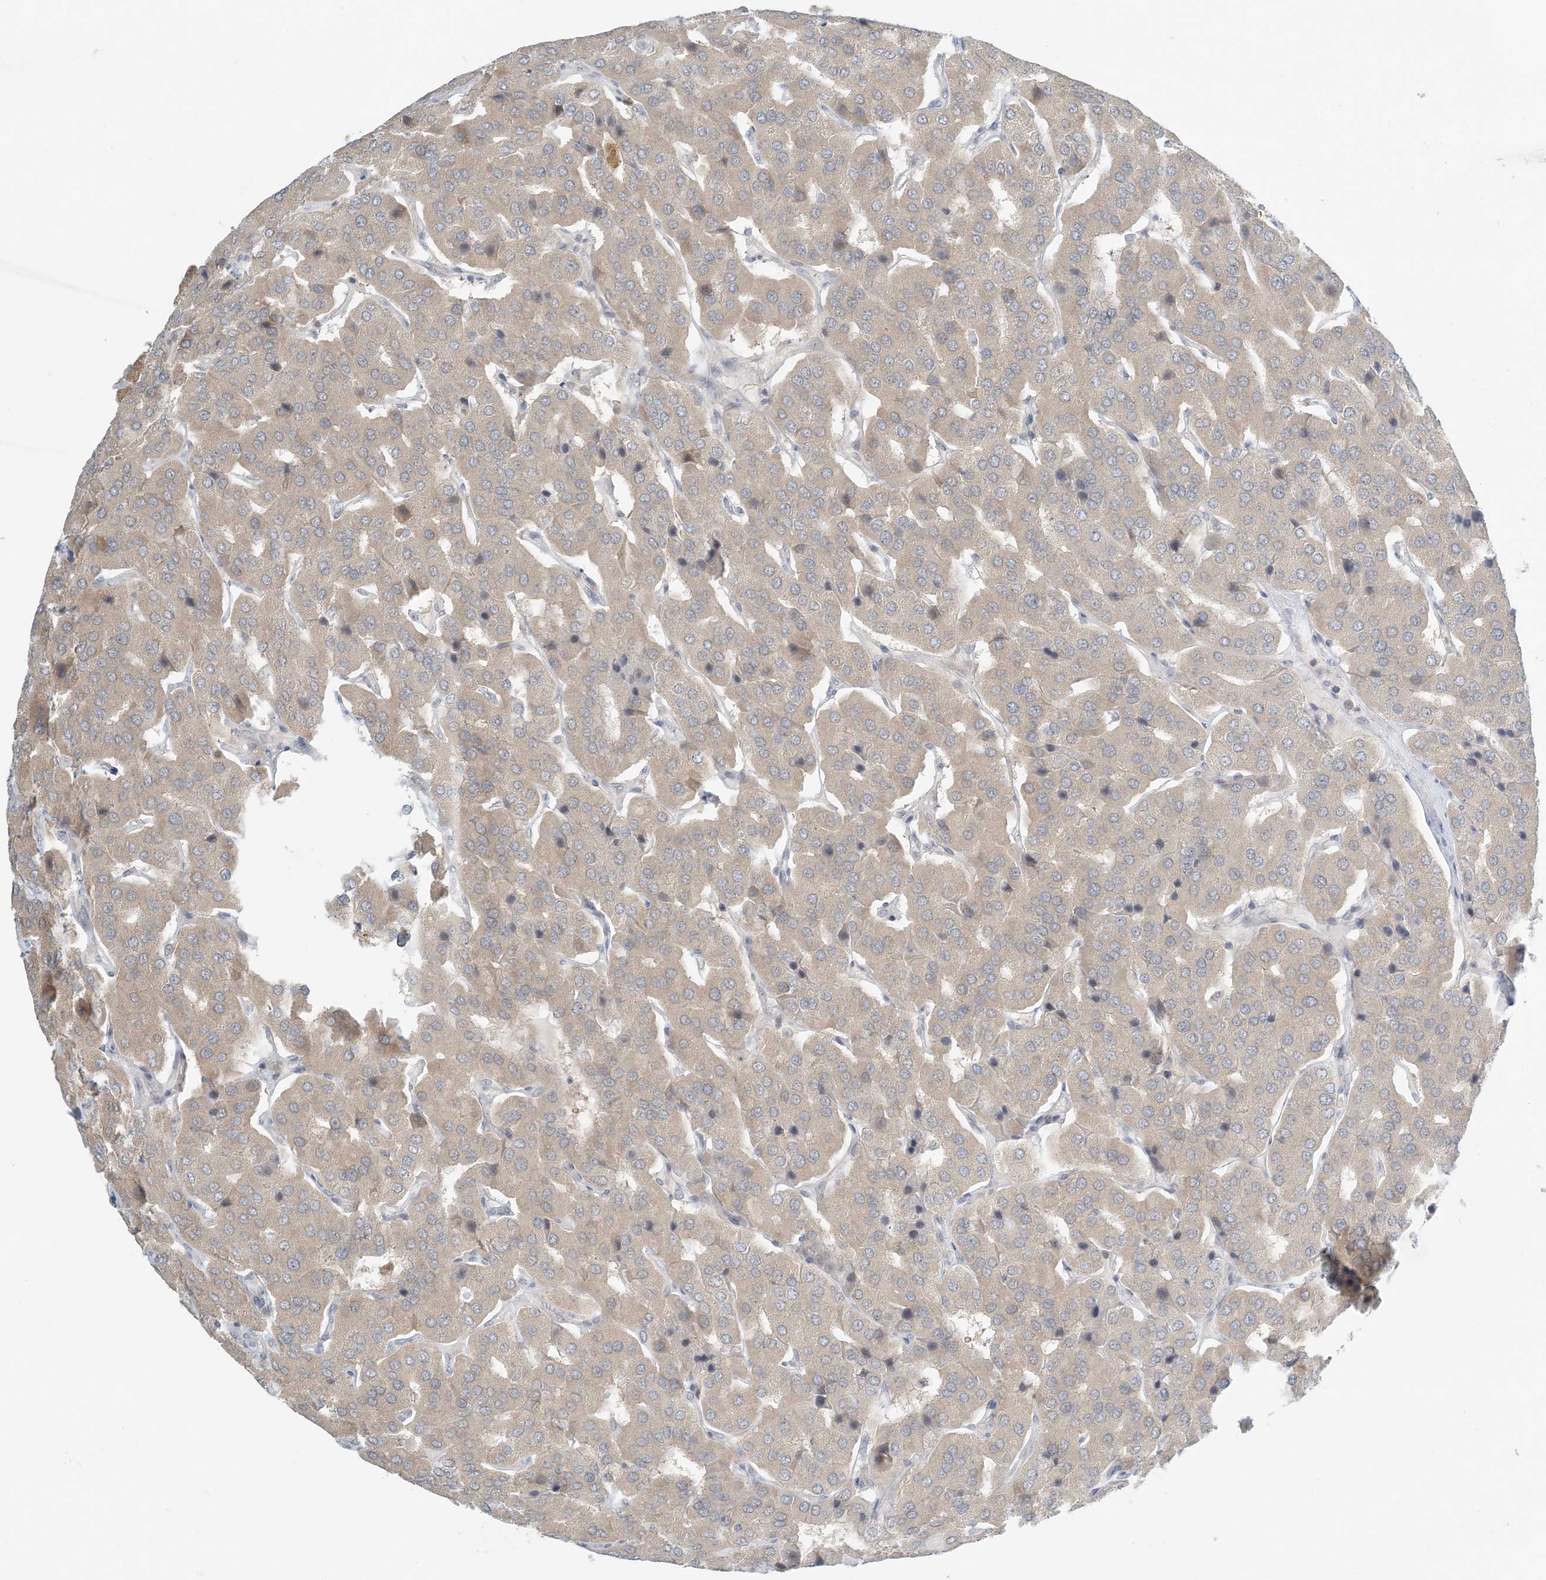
{"staining": {"intensity": "moderate", "quantity": ">75%", "location": "cytoplasmic/membranous"}, "tissue": "parathyroid gland", "cell_type": "Glandular cells", "image_type": "normal", "snomed": [{"axis": "morphology", "description": "Normal tissue, NOS"}, {"axis": "morphology", "description": "Adenoma, NOS"}, {"axis": "topography", "description": "Parathyroid gland"}], "caption": "Parathyroid gland stained with DAB (3,3'-diaminobenzidine) IHC demonstrates medium levels of moderate cytoplasmic/membranous positivity in about >75% of glandular cells.", "gene": "OBI1", "patient": {"sex": "female", "age": 86}}